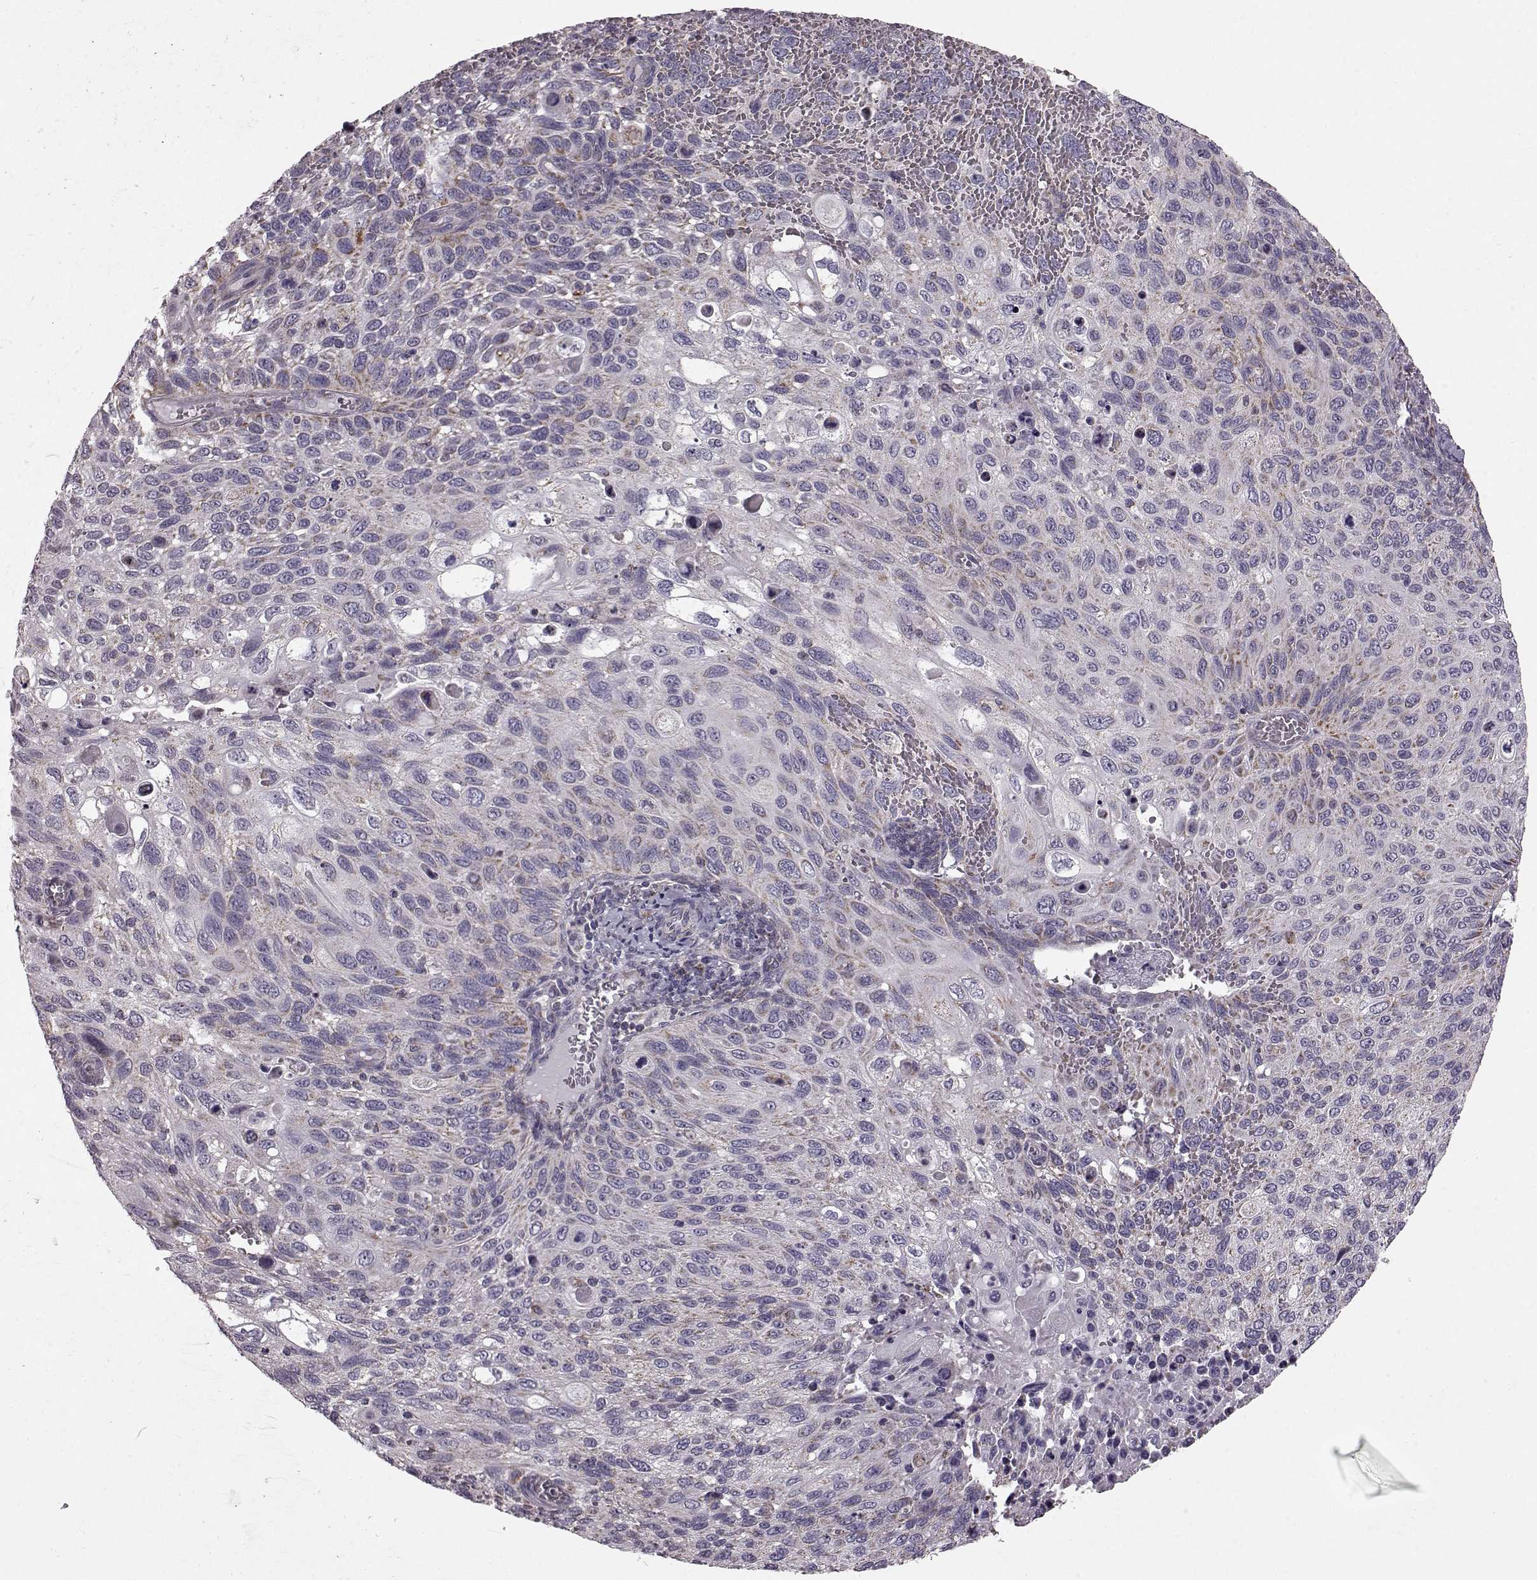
{"staining": {"intensity": "weak", "quantity": "25%-75%", "location": "cytoplasmic/membranous"}, "tissue": "cervical cancer", "cell_type": "Tumor cells", "image_type": "cancer", "snomed": [{"axis": "morphology", "description": "Squamous cell carcinoma, NOS"}, {"axis": "topography", "description": "Cervix"}], "caption": "Cervical cancer tissue displays weak cytoplasmic/membranous expression in about 25%-75% of tumor cells, visualized by immunohistochemistry. Using DAB (brown) and hematoxylin (blue) stains, captured at high magnification using brightfield microscopy.", "gene": "FAM8A1", "patient": {"sex": "female", "age": 70}}